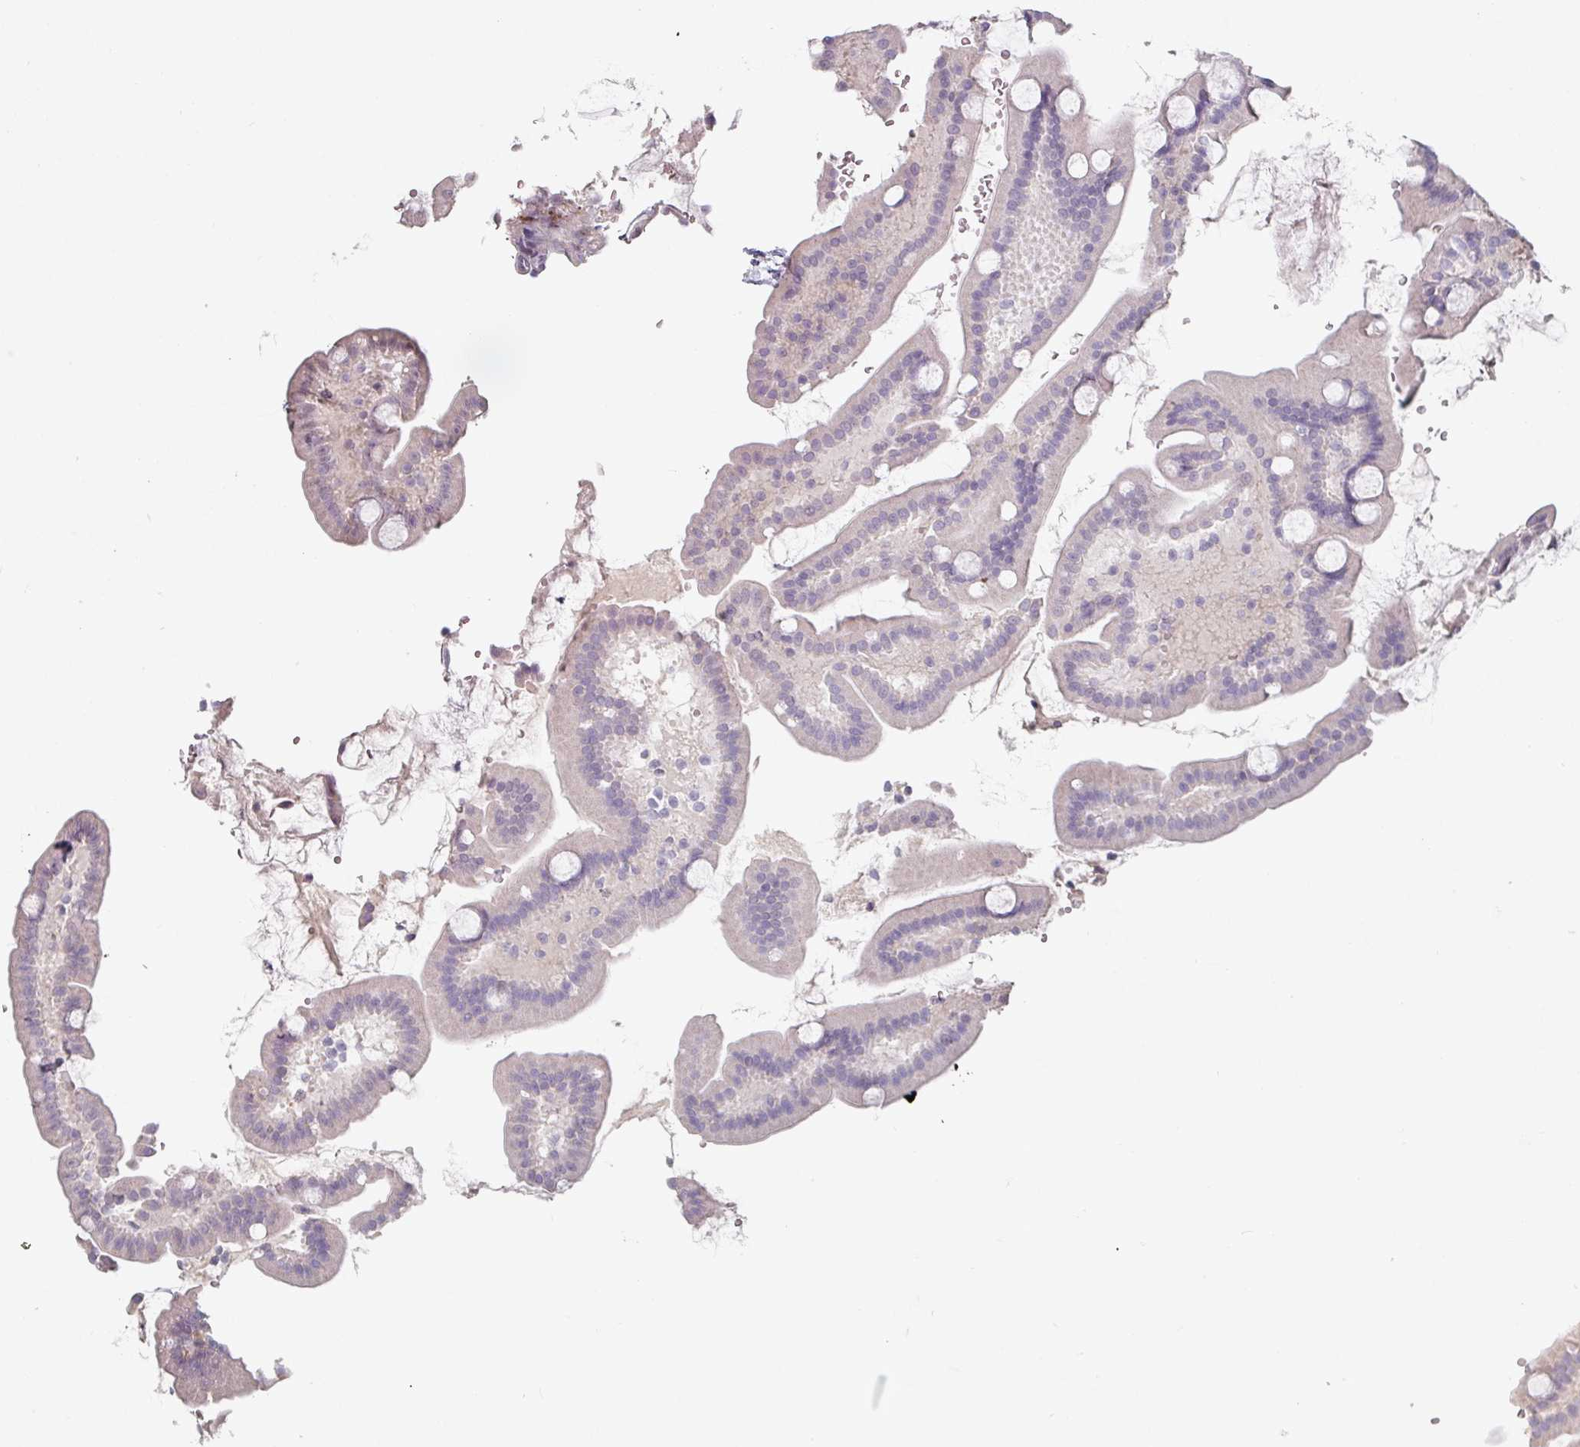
{"staining": {"intensity": "negative", "quantity": "none", "location": "none"}, "tissue": "duodenum", "cell_type": "Glandular cells", "image_type": "normal", "snomed": [{"axis": "morphology", "description": "Normal tissue, NOS"}, {"axis": "topography", "description": "Duodenum"}], "caption": "This photomicrograph is of benign duodenum stained with immunohistochemistry (IHC) to label a protein in brown with the nuclei are counter-stained blue. There is no positivity in glandular cells. (DAB (3,3'-diaminobenzidine) immunohistochemistry visualized using brightfield microscopy, high magnification).", "gene": "ZBTB6", "patient": {"sex": "male", "age": 55}}